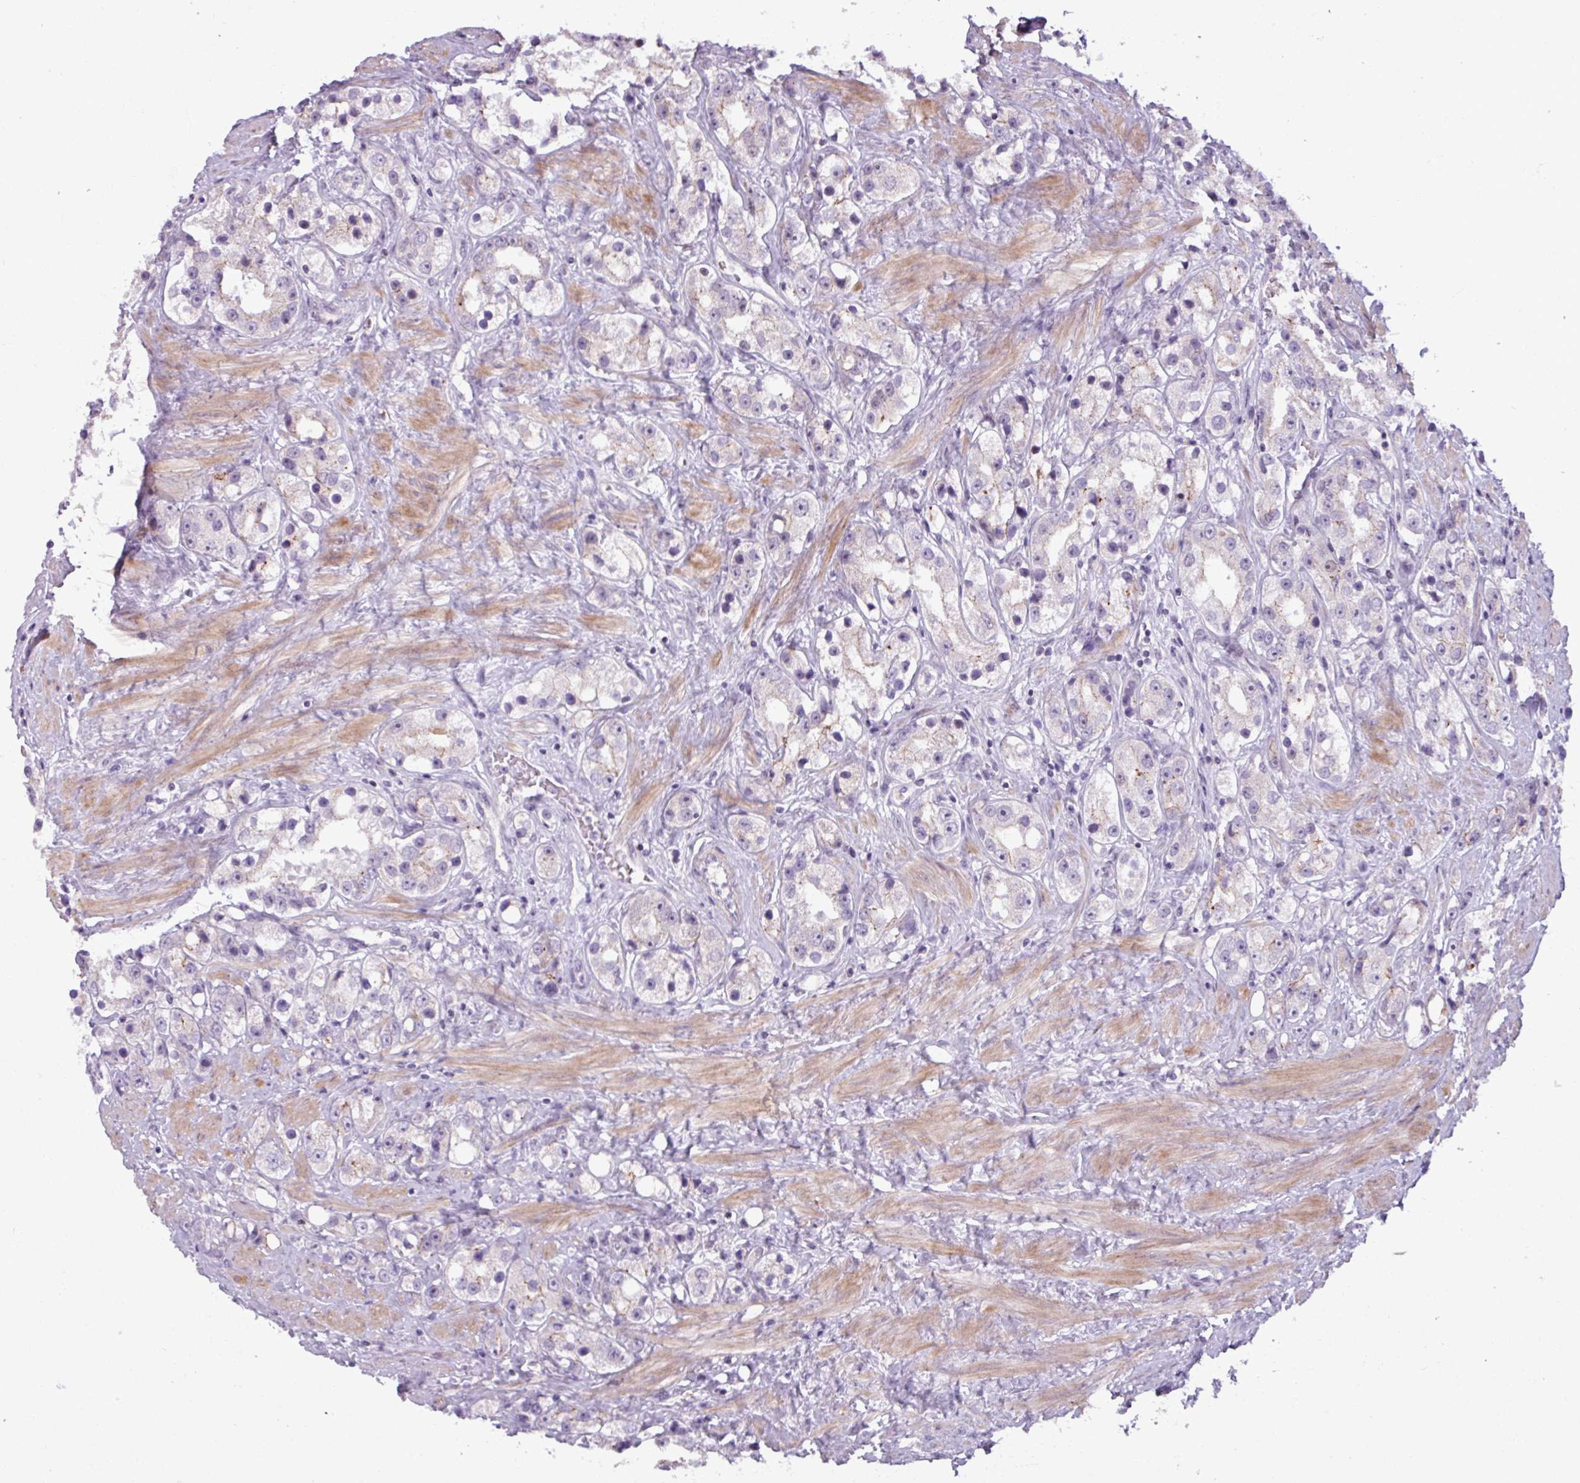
{"staining": {"intensity": "negative", "quantity": "none", "location": "none"}, "tissue": "prostate cancer", "cell_type": "Tumor cells", "image_type": "cancer", "snomed": [{"axis": "morphology", "description": "Adenocarcinoma, NOS"}, {"axis": "topography", "description": "Prostate"}], "caption": "DAB (3,3'-diaminobenzidine) immunohistochemical staining of prostate cancer (adenocarcinoma) demonstrates no significant staining in tumor cells.", "gene": "PNMA6A", "patient": {"sex": "male", "age": 79}}